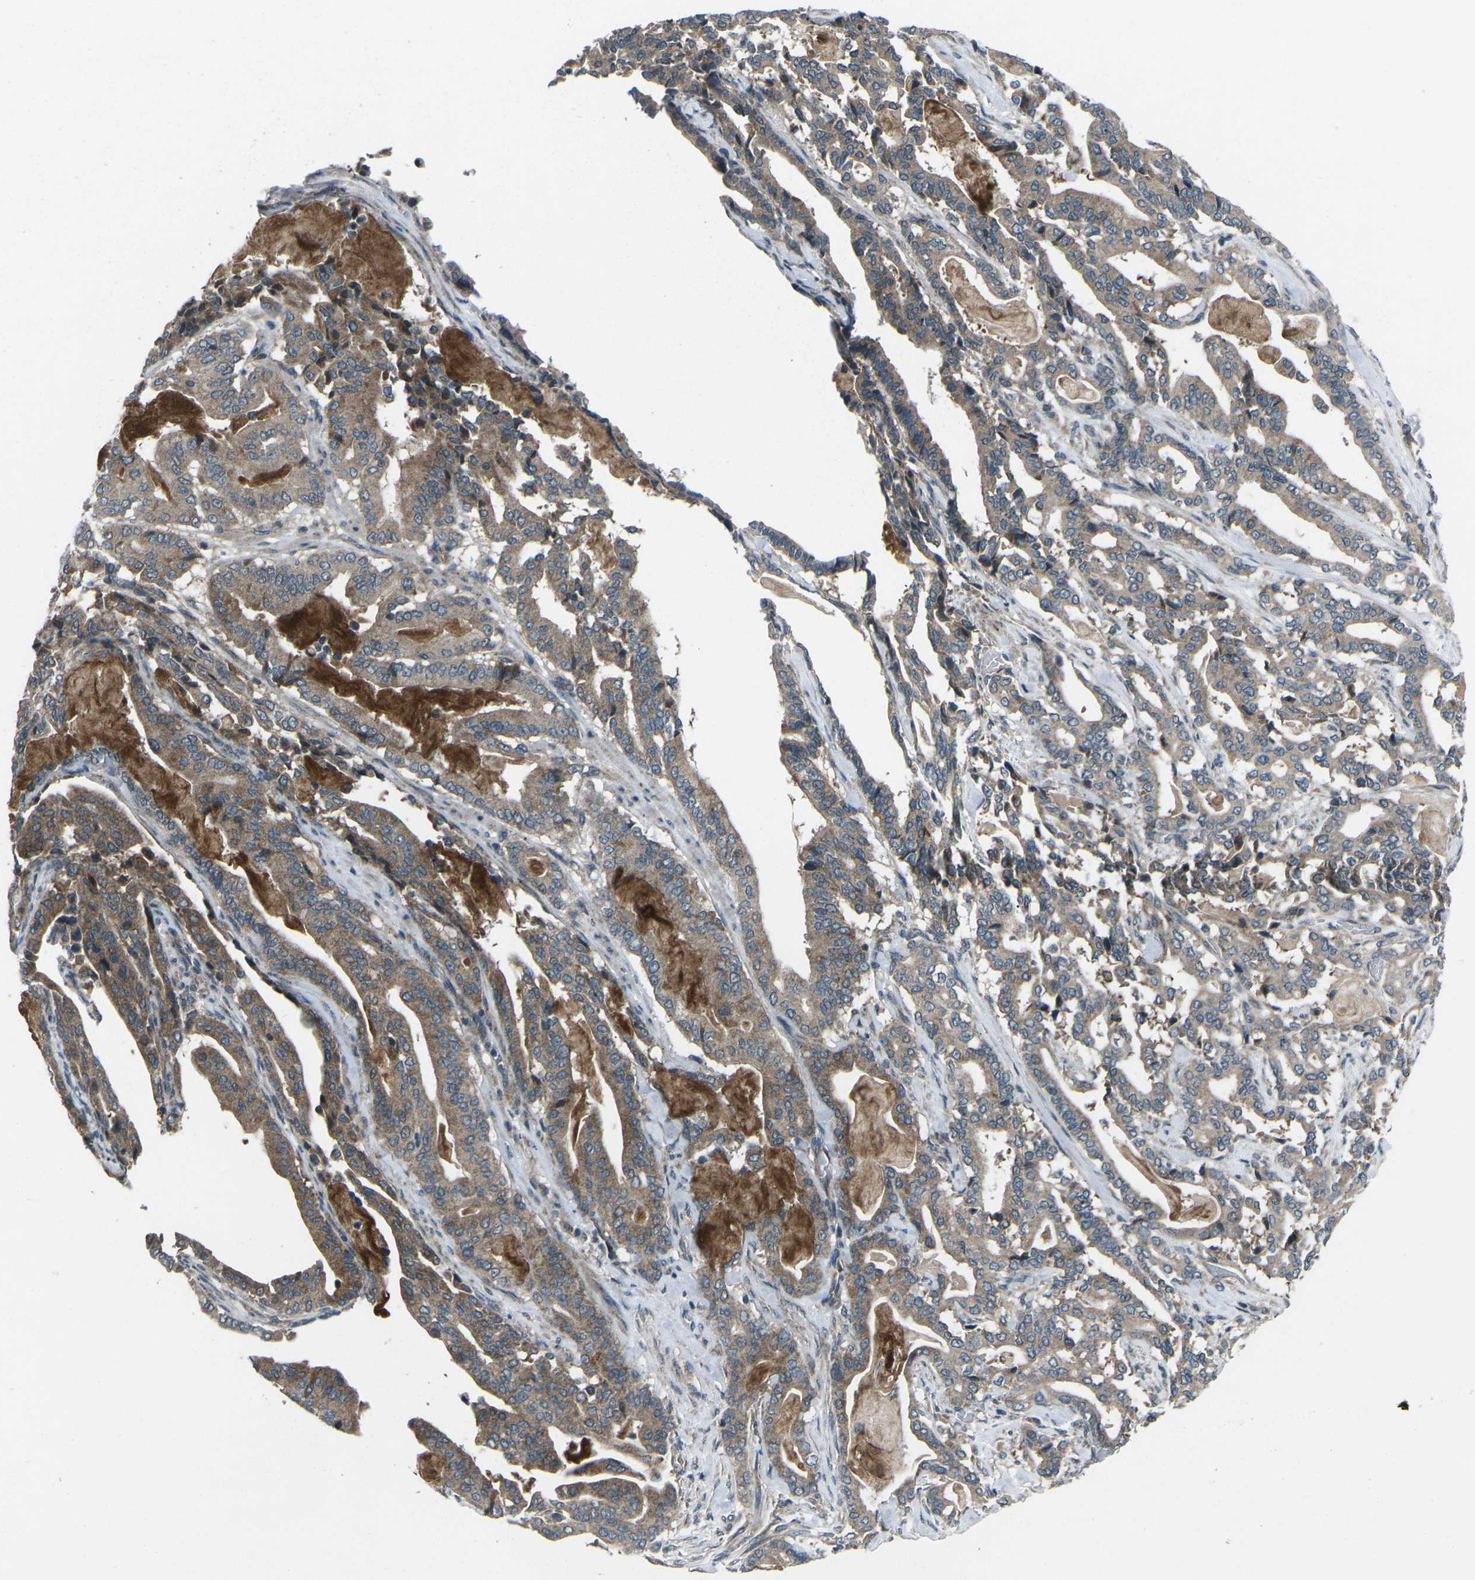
{"staining": {"intensity": "moderate", "quantity": ">75%", "location": "cytoplasmic/membranous"}, "tissue": "pancreatic cancer", "cell_type": "Tumor cells", "image_type": "cancer", "snomed": [{"axis": "morphology", "description": "Adenocarcinoma, NOS"}, {"axis": "topography", "description": "Pancreas"}], "caption": "Immunohistochemistry (IHC) staining of pancreatic cancer, which demonstrates medium levels of moderate cytoplasmic/membranous staining in about >75% of tumor cells indicating moderate cytoplasmic/membranous protein positivity. The staining was performed using DAB (brown) for protein detection and nuclei were counterstained in hematoxylin (blue).", "gene": "CDK16", "patient": {"sex": "male", "age": 63}}